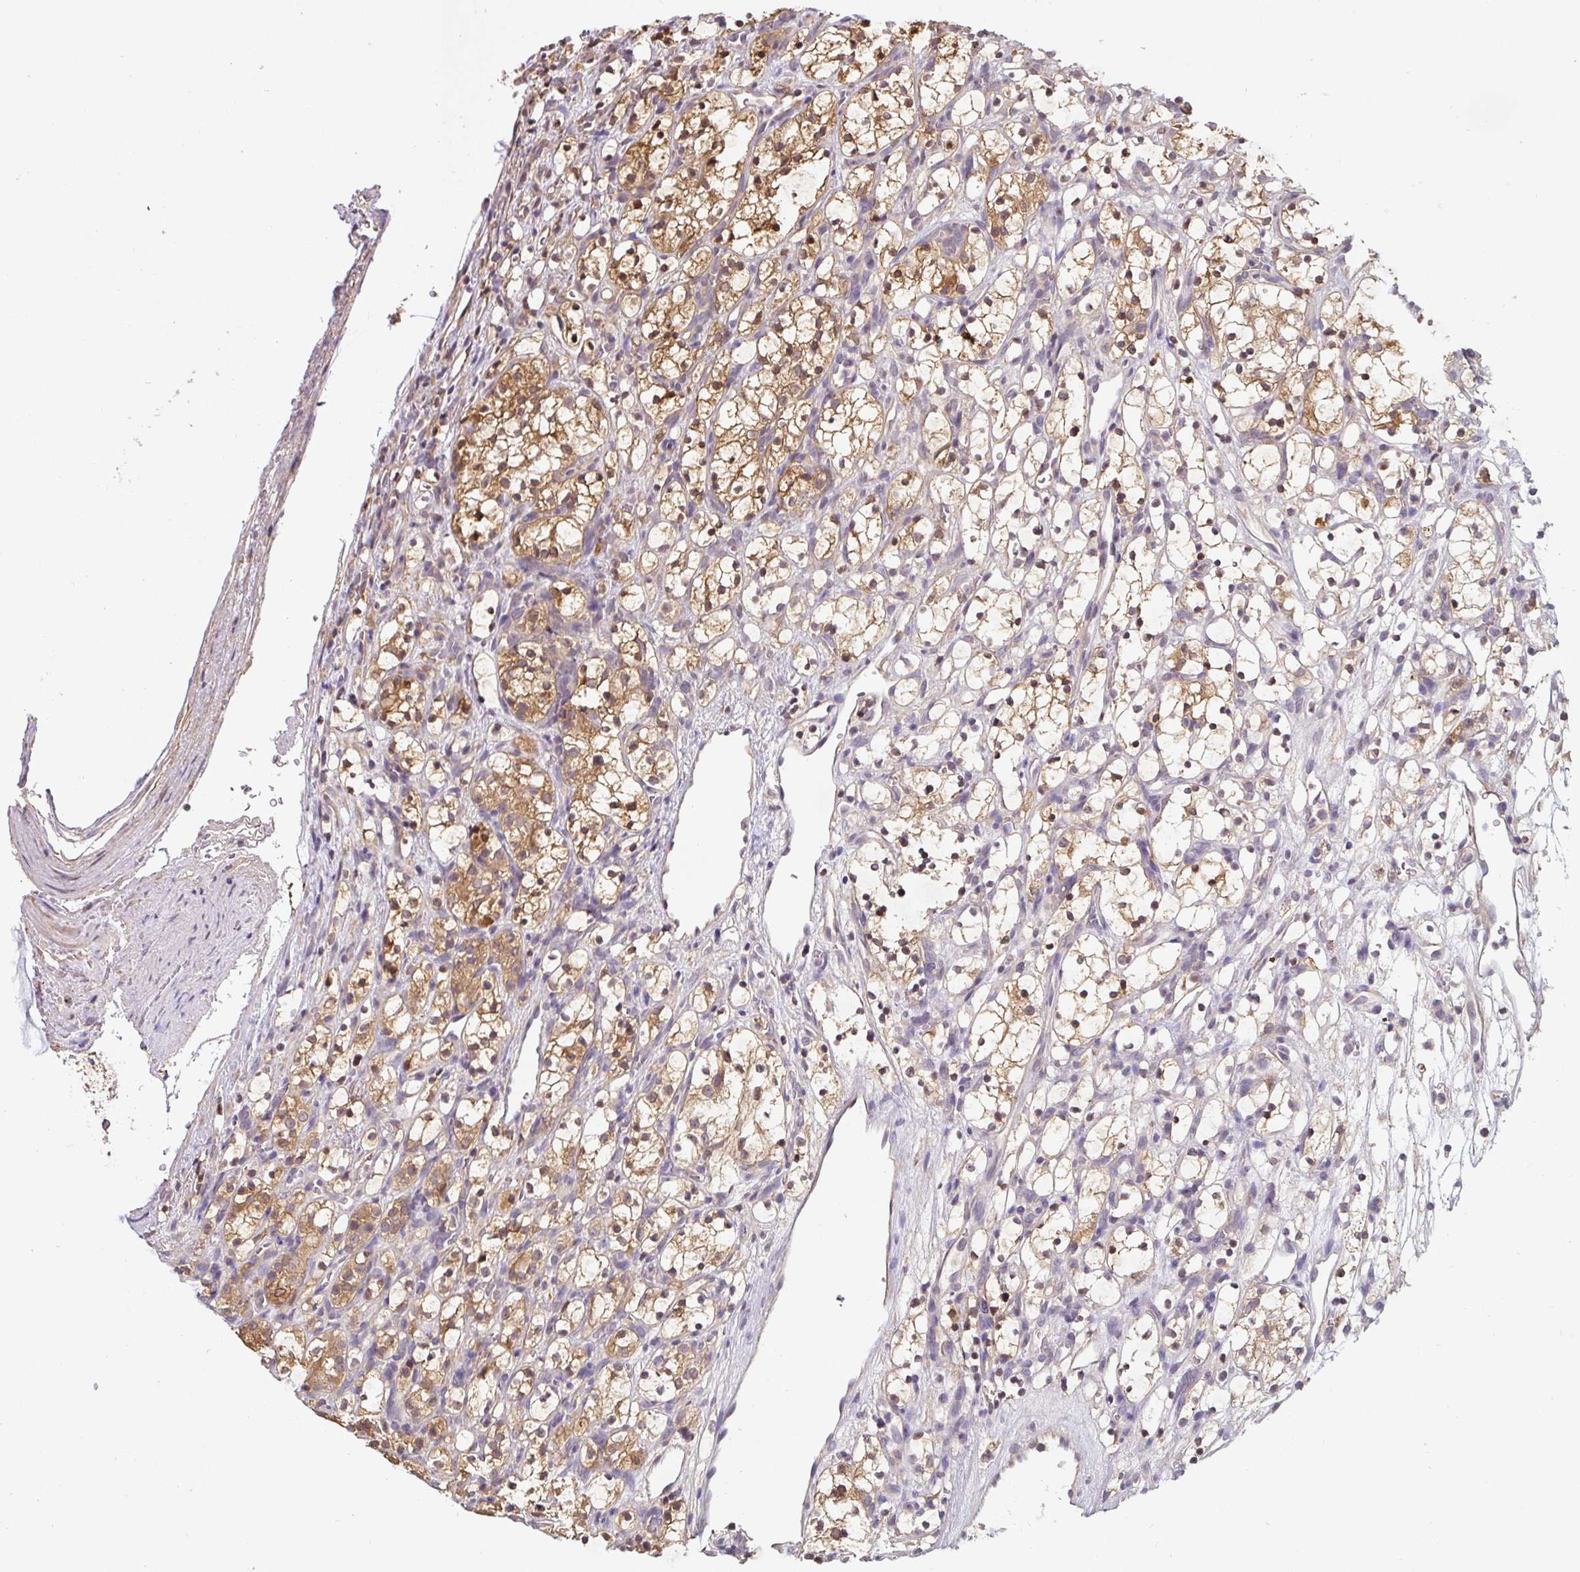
{"staining": {"intensity": "moderate", "quantity": "25%-75%", "location": "cytoplasmic/membranous"}, "tissue": "renal cancer", "cell_type": "Tumor cells", "image_type": "cancer", "snomed": [{"axis": "morphology", "description": "Adenocarcinoma, NOS"}, {"axis": "topography", "description": "Kidney"}], "caption": "Renal cancer (adenocarcinoma) stained with a brown dye demonstrates moderate cytoplasmic/membranous positive staining in approximately 25%-75% of tumor cells.", "gene": "ST13", "patient": {"sex": "female", "age": 69}}